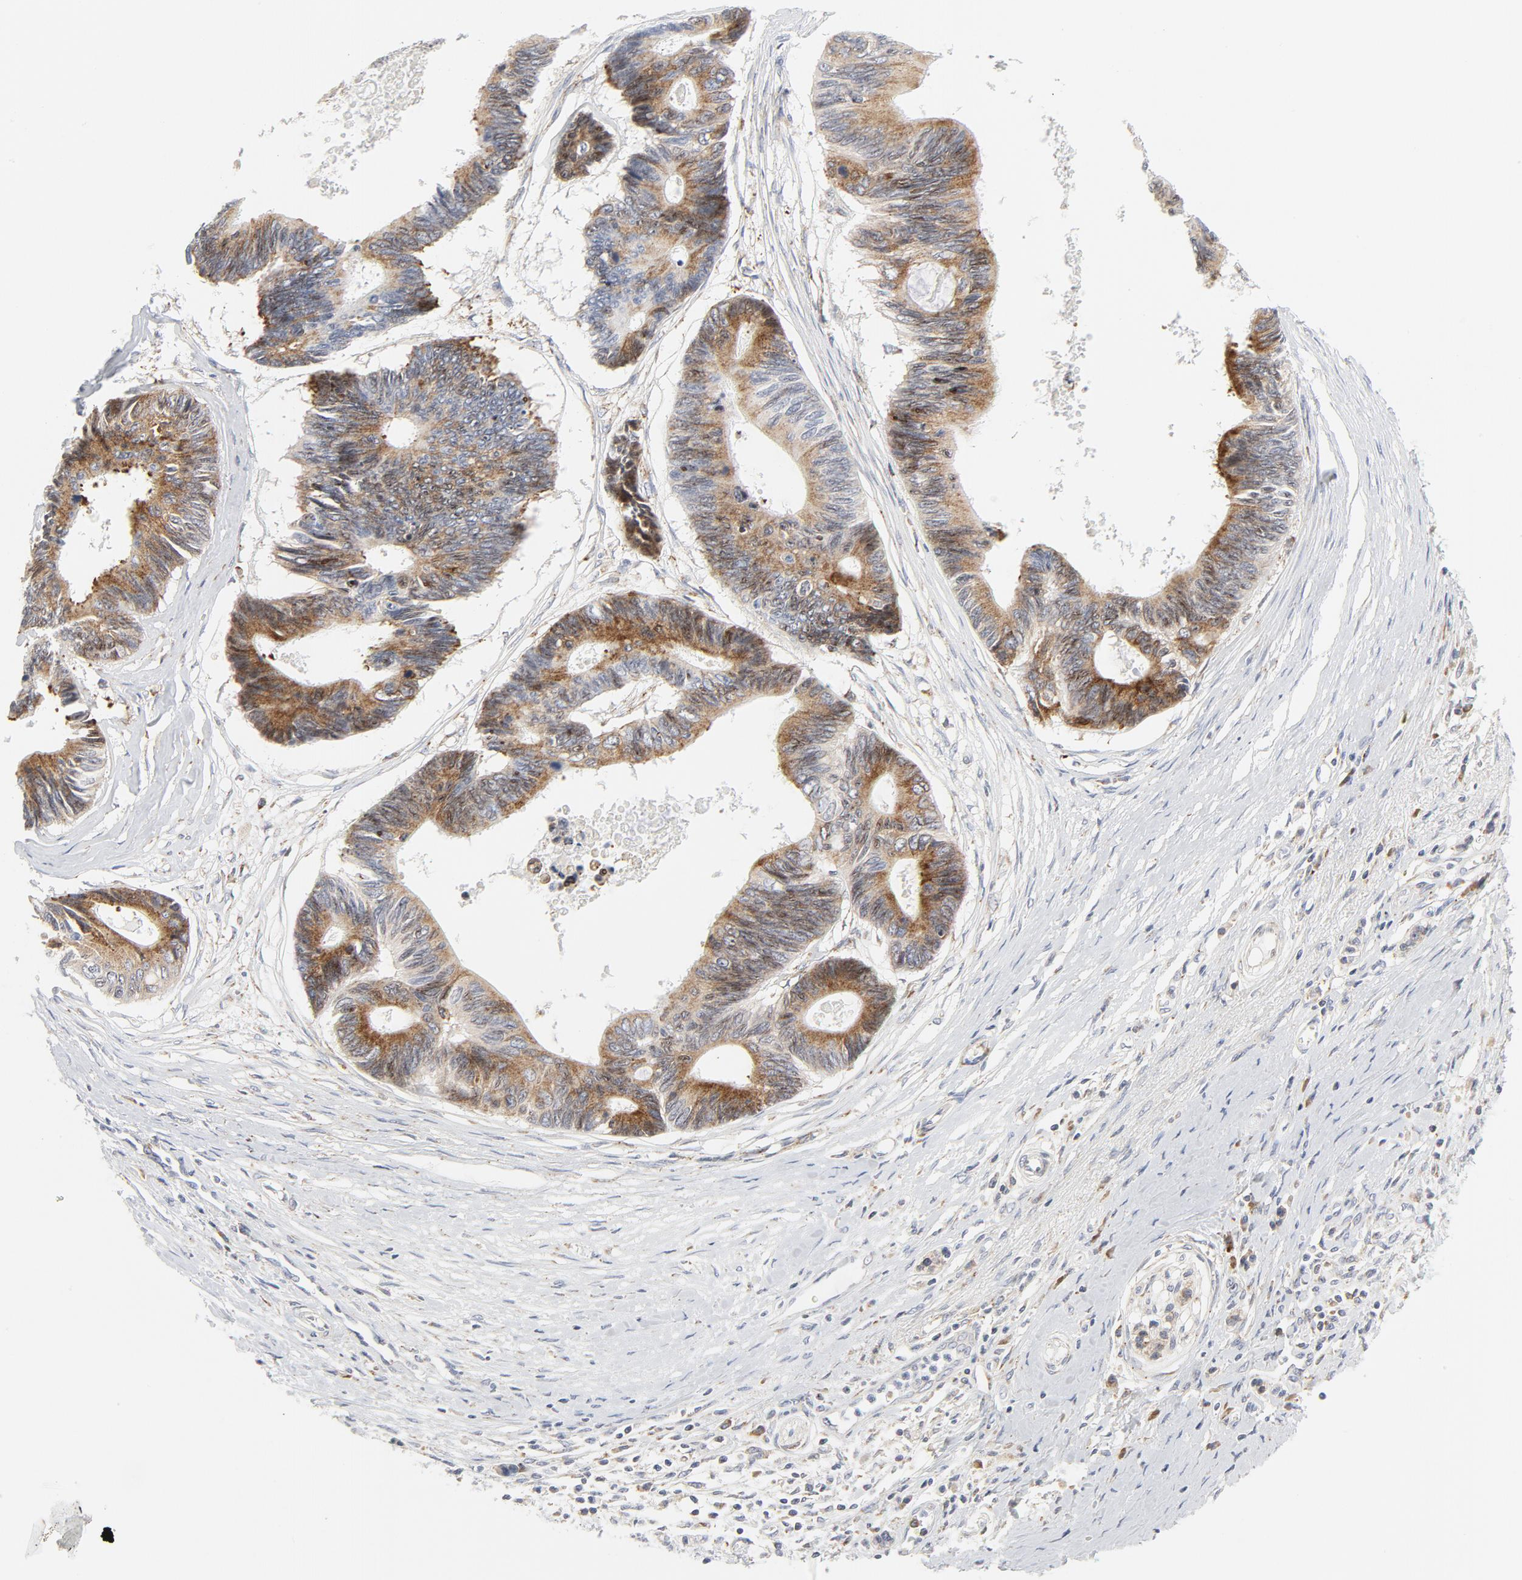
{"staining": {"intensity": "moderate", "quantity": ">75%", "location": "cytoplasmic/membranous"}, "tissue": "pancreatic cancer", "cell_type": "Tumor cells", "image_type": "cancer", "snomed": [{"axis": "morphology", "description": "Adenocarcinoma, NOS"}, {"axis": "topography", "description": "Pancreas"}], "caption": "Pancreatic cancer (adenocarcinoma) stained with DAB (3,3'-diaminobenzidine) immunohistochemistry (IHC) displays medium levels of moderate cytoplasmic/membranous positivity in approximately >75% of tumor cells. Using DAB (brown) and hematoxylin (blue) stains, captured at high magnification using brightfield microscopy.", "gene": "LRP6", "patient": {"sex": "female", "age": 70}}